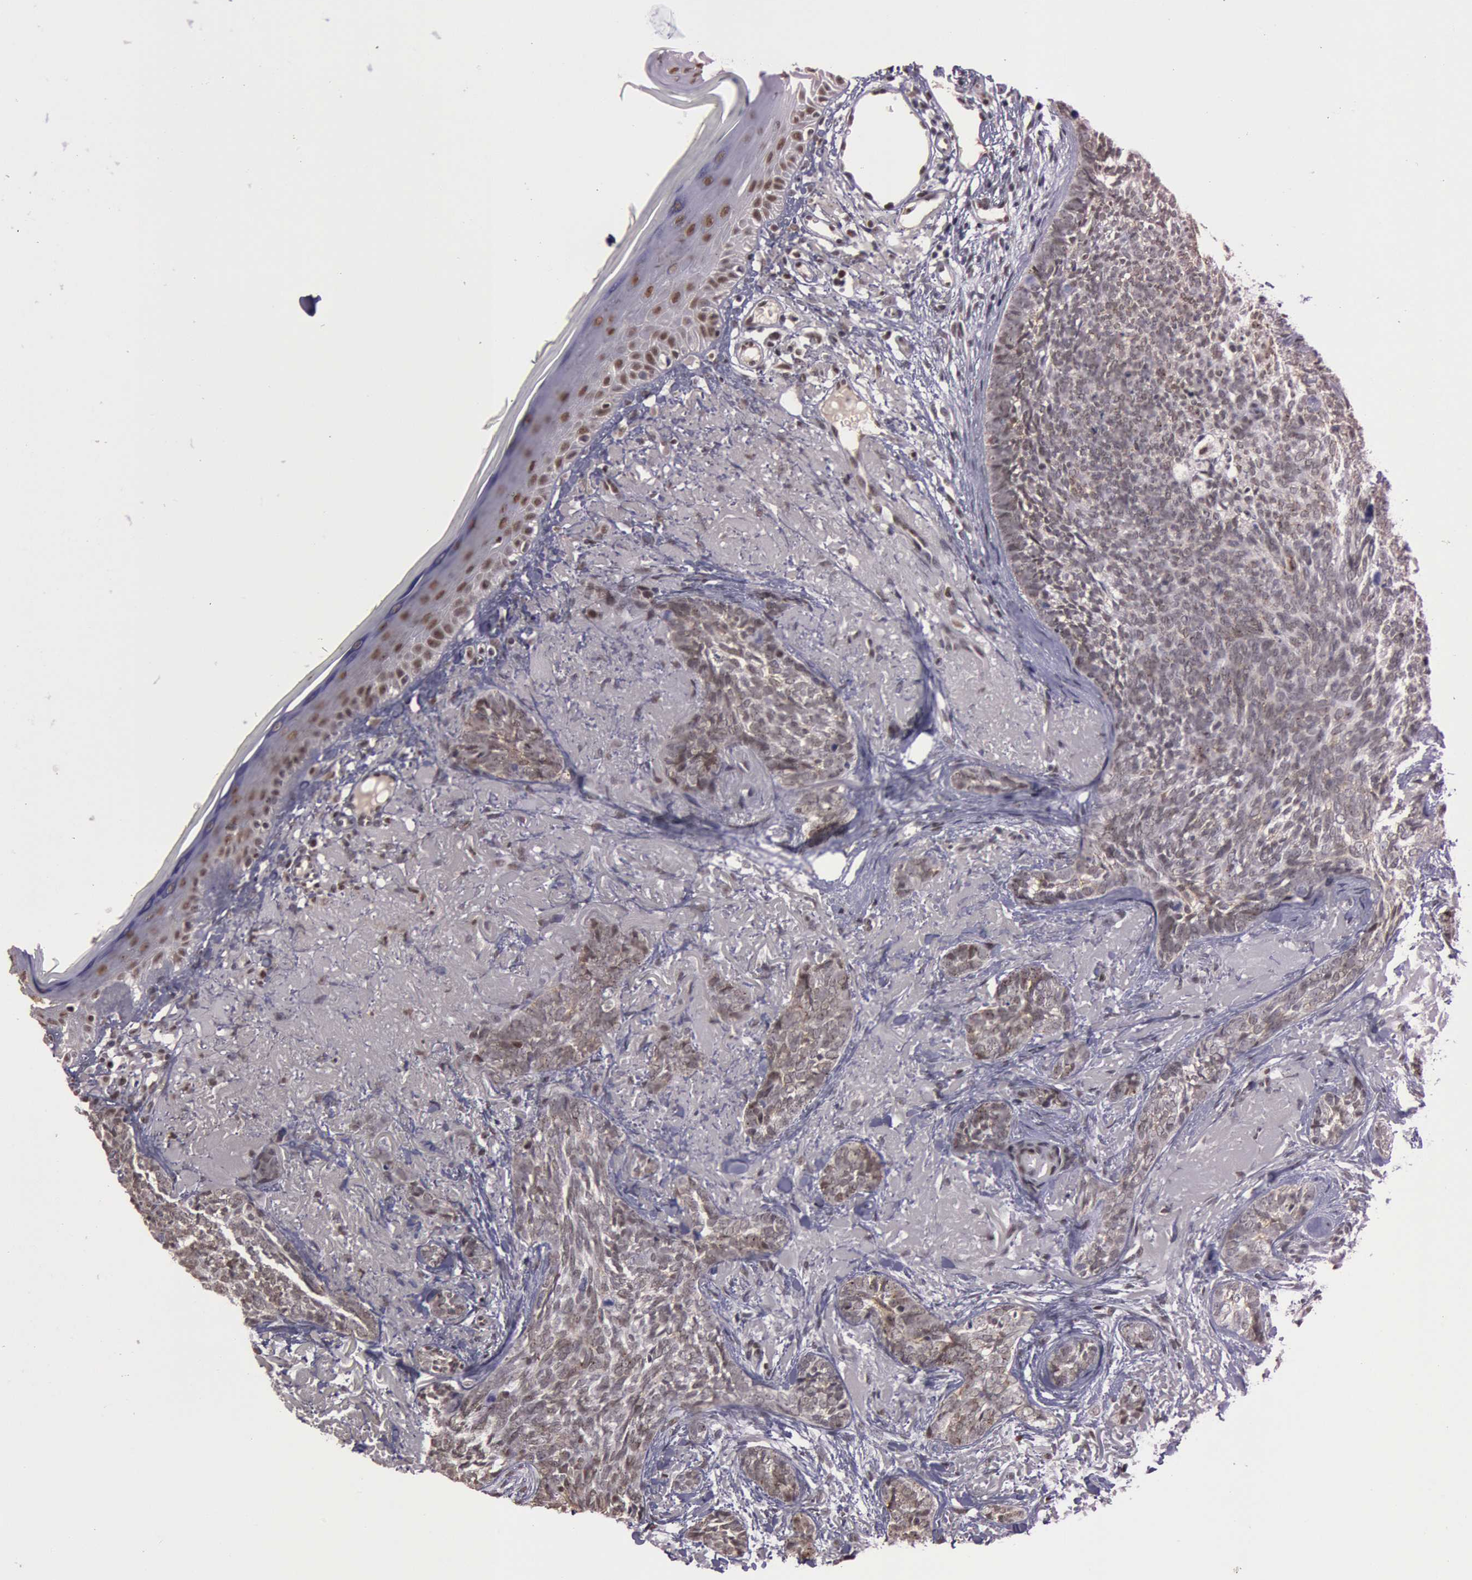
{"staining": {"intensity": "weak", "quantity": "<25%", "location": "nuclear"}, "tissue": "skin cancer", "cell_type": "Tumor cells", "image_type": "cancer", "snomed": [{"axis": "morphology", "description": "Basal cell carcinoma"}, {"axis": "topography", "description": "Skin"}], "caption": "A high-resolution image shows IHC staining of skin basal cell carcinoma, which exhibits no significant positivity in tumor cells.", "gene": "TASL", "patient": {"sex": "female", "age": 81}}